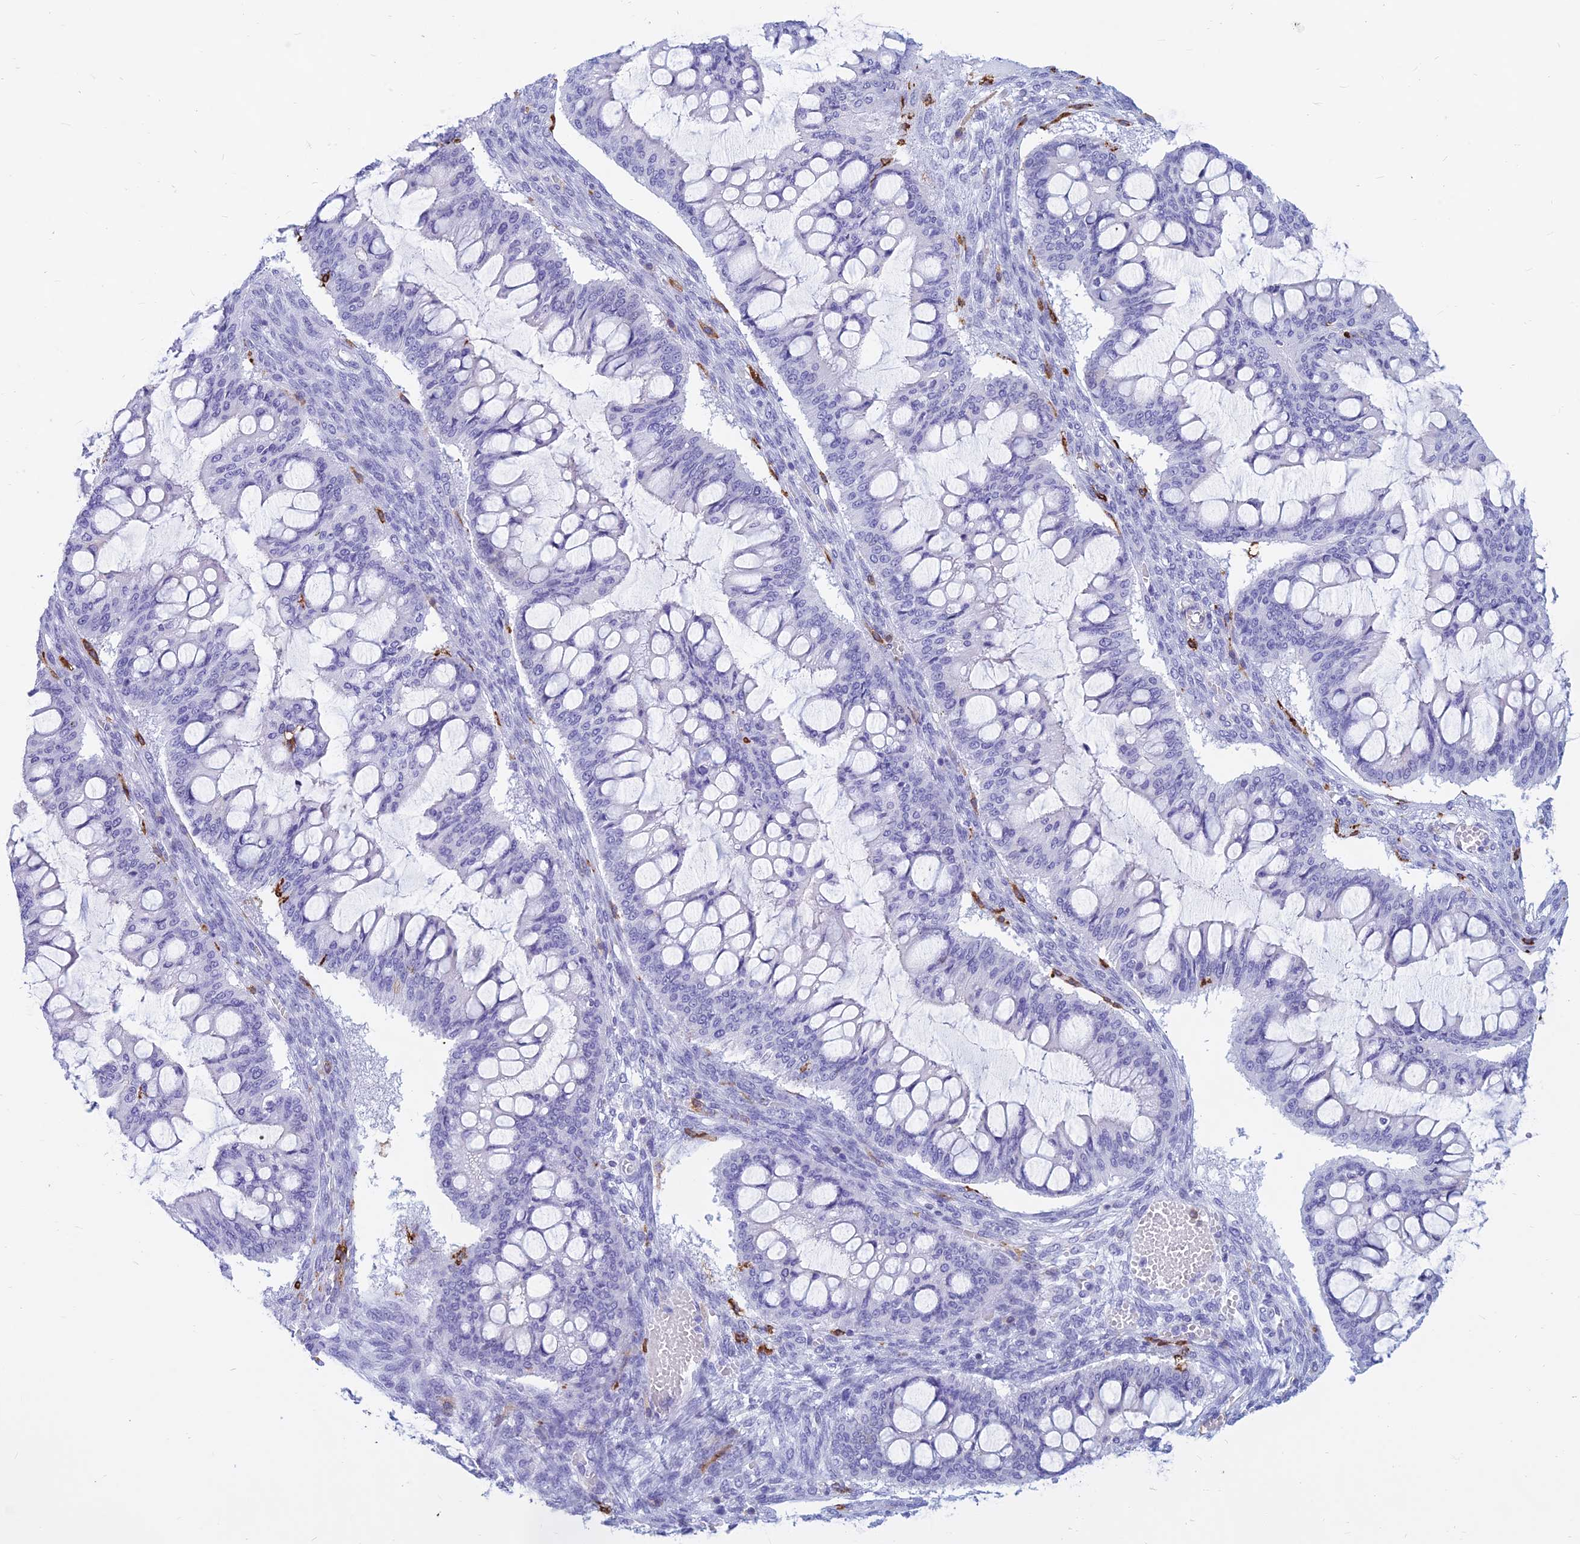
{"staining": {"intensity": "negative", "quantity": "none", "location": "none"}, "tissue": "ovarian cancer", "cell_type": "Tumor cells", "image_type": "cancer", "snomed": [{"axis": "morphology", "description": "Cystadenocarcinoma, mucinous, NOS"}, {"axis": "topography", "description": "Ovary"}], "caption": "IHC micrograph of ovarian cancer (mucinous cystadenocarcinoma) stained for a protein (brown), which reveals no staining in tumor cells.", "gene": "HLA-DRB1", "patient": {"sex": "female", "age": 73}}